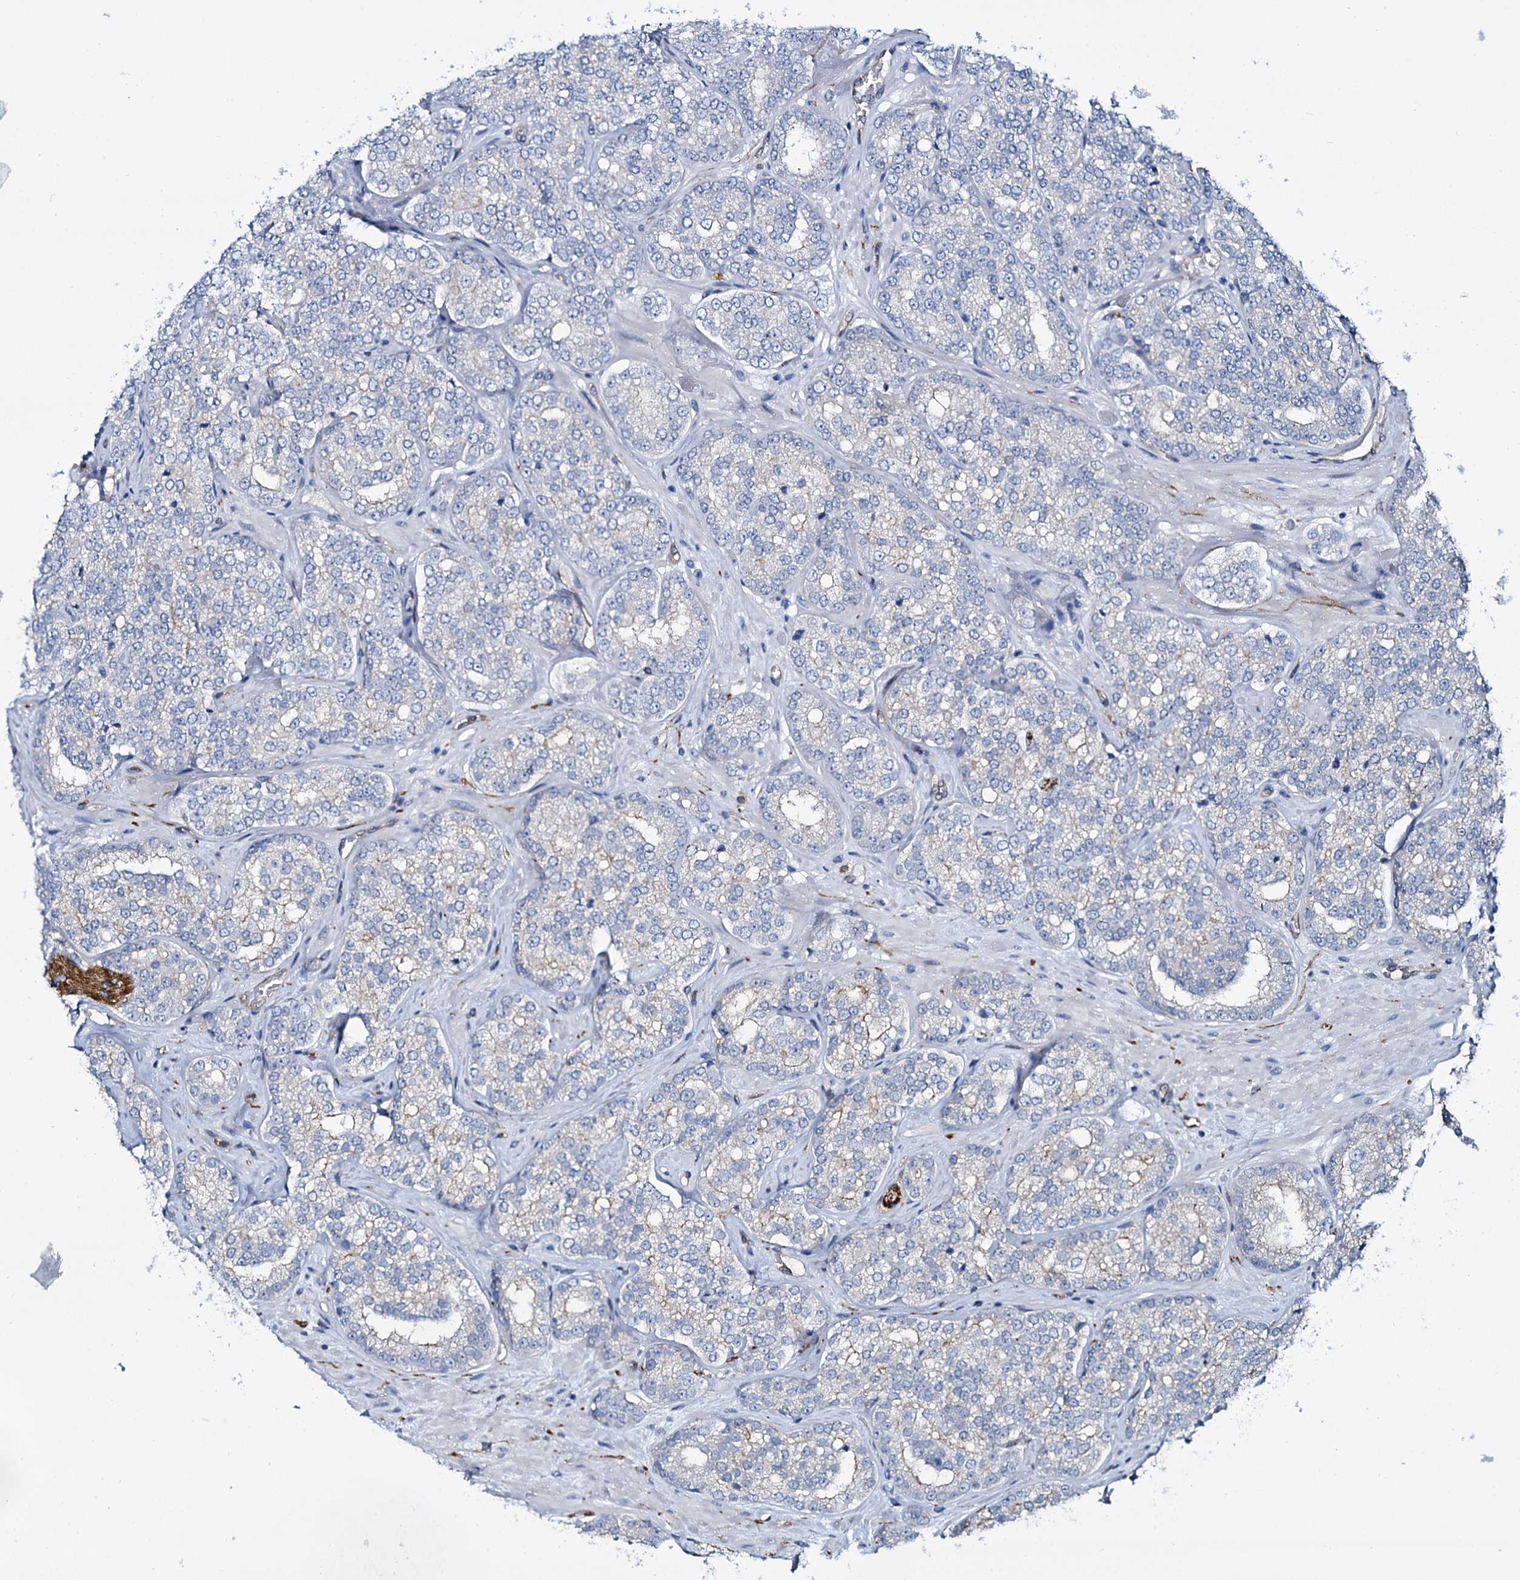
{"staining": {"intensity": "negative", "quantity": "none", "location": "none"}, "tissue": "prostate cancer", "cell_type": "Tumor cells", "image_type": "cancer", "snomed": [{"axis": "morphology", "description": "Normal tissue, NOS"}, {"axis": "morphology", "description": "Adenocarcinoma, High grade"}, {"axis": "topography", "description": "Prostate"}], "caption": "High magnification brightfield microscopy of prostate cancer (adenocarcinoma (high-grade)) stained with DAB (3,3'-diaminobenzidine) (brown) and counterstained with hematoxylin (blue): tumor cells show no significant staining.", "gene": "STXBP1", "patient": {"sex": "male", "age": 83}}